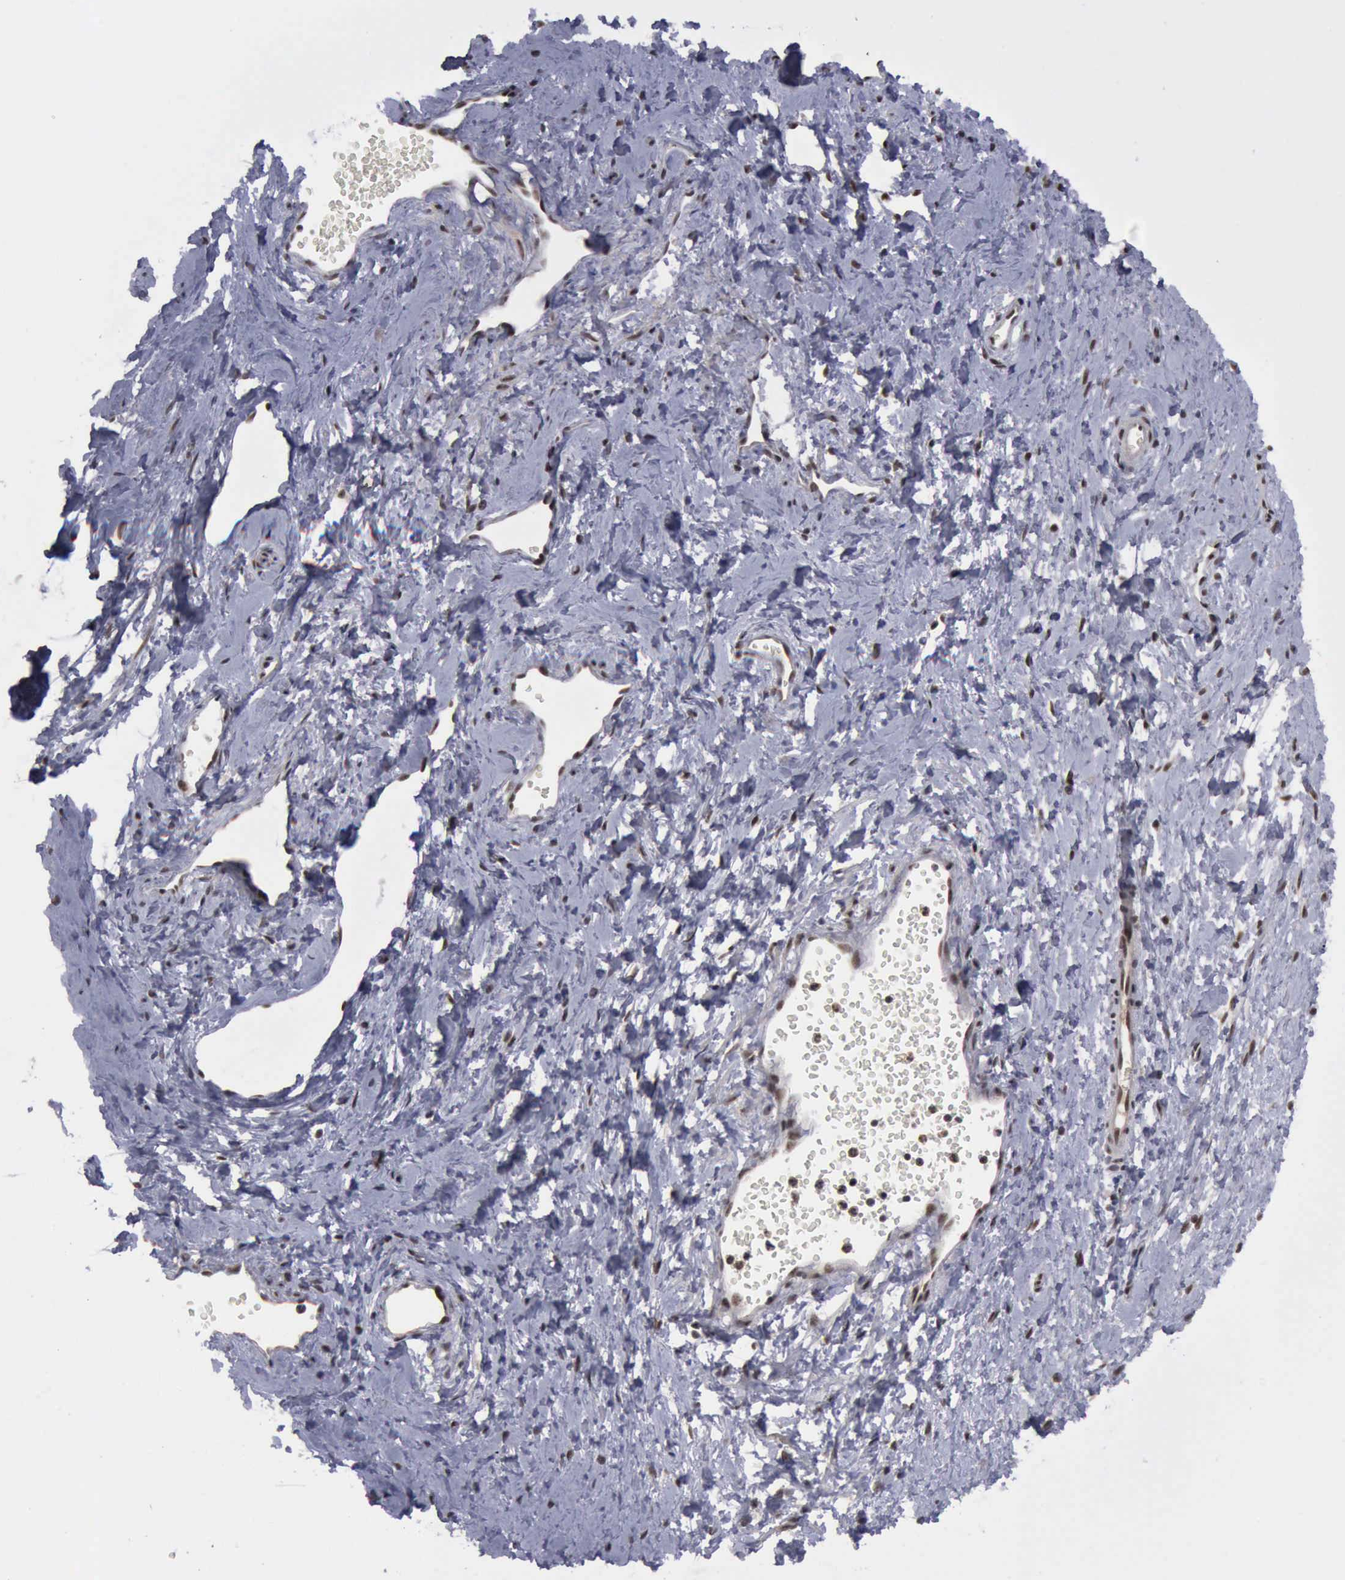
{"staining": {"intensity": "strong", "quantity": ">75%", "location": "cytoplasmic/membranous,nuclear"}, "tissue": "cervix", "cell_type": "Glandular cells", "image_type": "normal", "snomed": [{"axis": "morphology", "description": "Normal tissue, NOS"}, {"axis": "topography", "description": "Cervix"}], "caption": "Benign cervix shows strong cytoplasmic/membranous,nuclear expression in approximately >75% of glandular cells, visualized by immunohistochemistry. (DAB (3,3'-diaminobenzidine) = brown stain, brightfield microscopy at high magnification).", "gene": "ATM", "patient": {"sex": "female", "age": 40}}